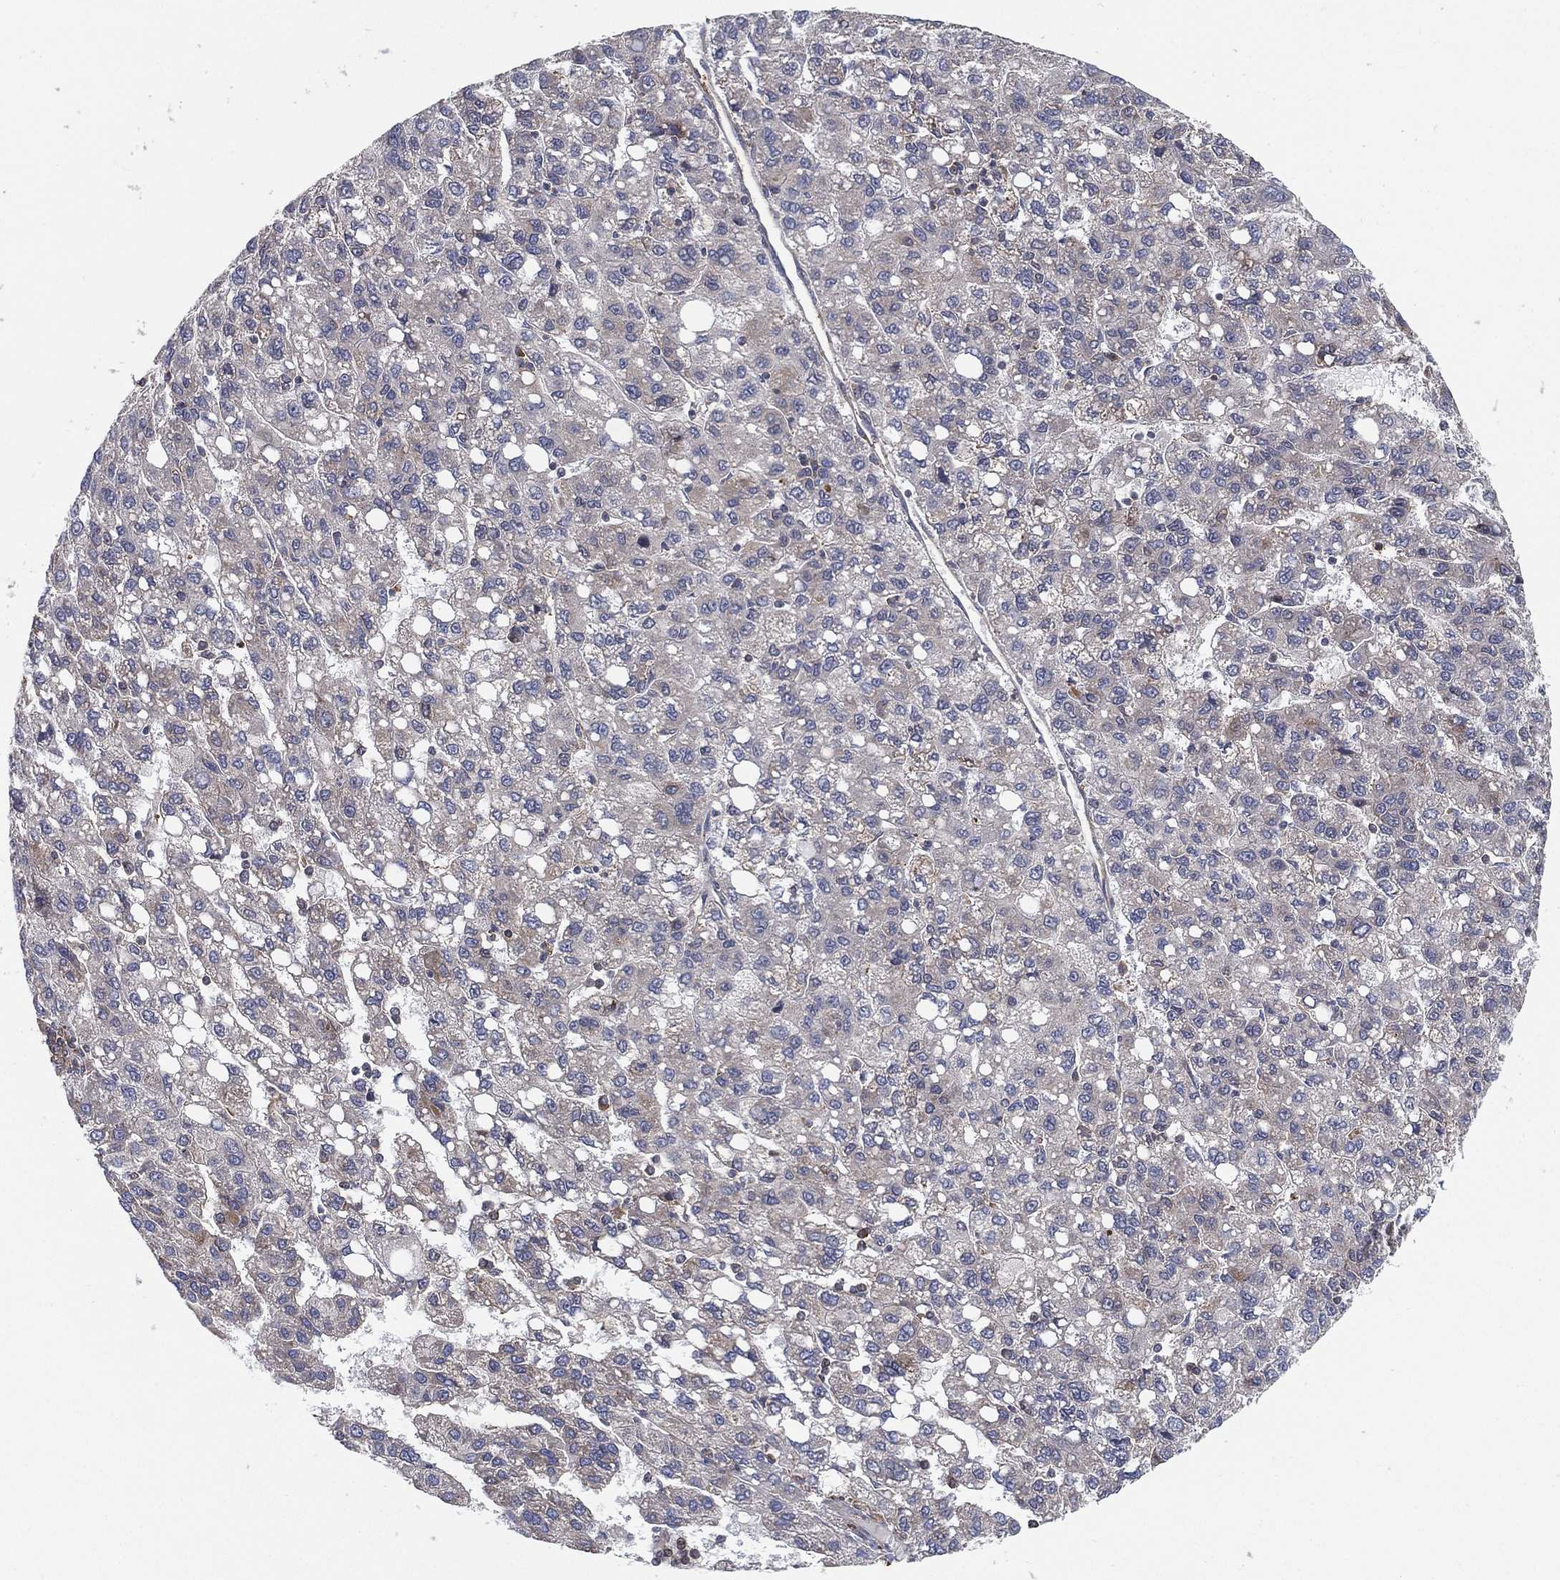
{"staining": {"intensity": "negative", "quantity": "none", "location": "none"}, "tissue": "liver cancer", "cell_type": "Tumor cells", "image_type": "cancer", "snomed": [{"axis": "morphology", "description": "Carcinoma, Hepatocellular, NOS"}, {"axis": "topography", "description": "Liver"}], "caption": "Liver cancer was stained to show a protein in brown. There is no significant staining in tumor cells.", "gene": "TMTC4", "patient": {"sex": "female", "age": 82}}